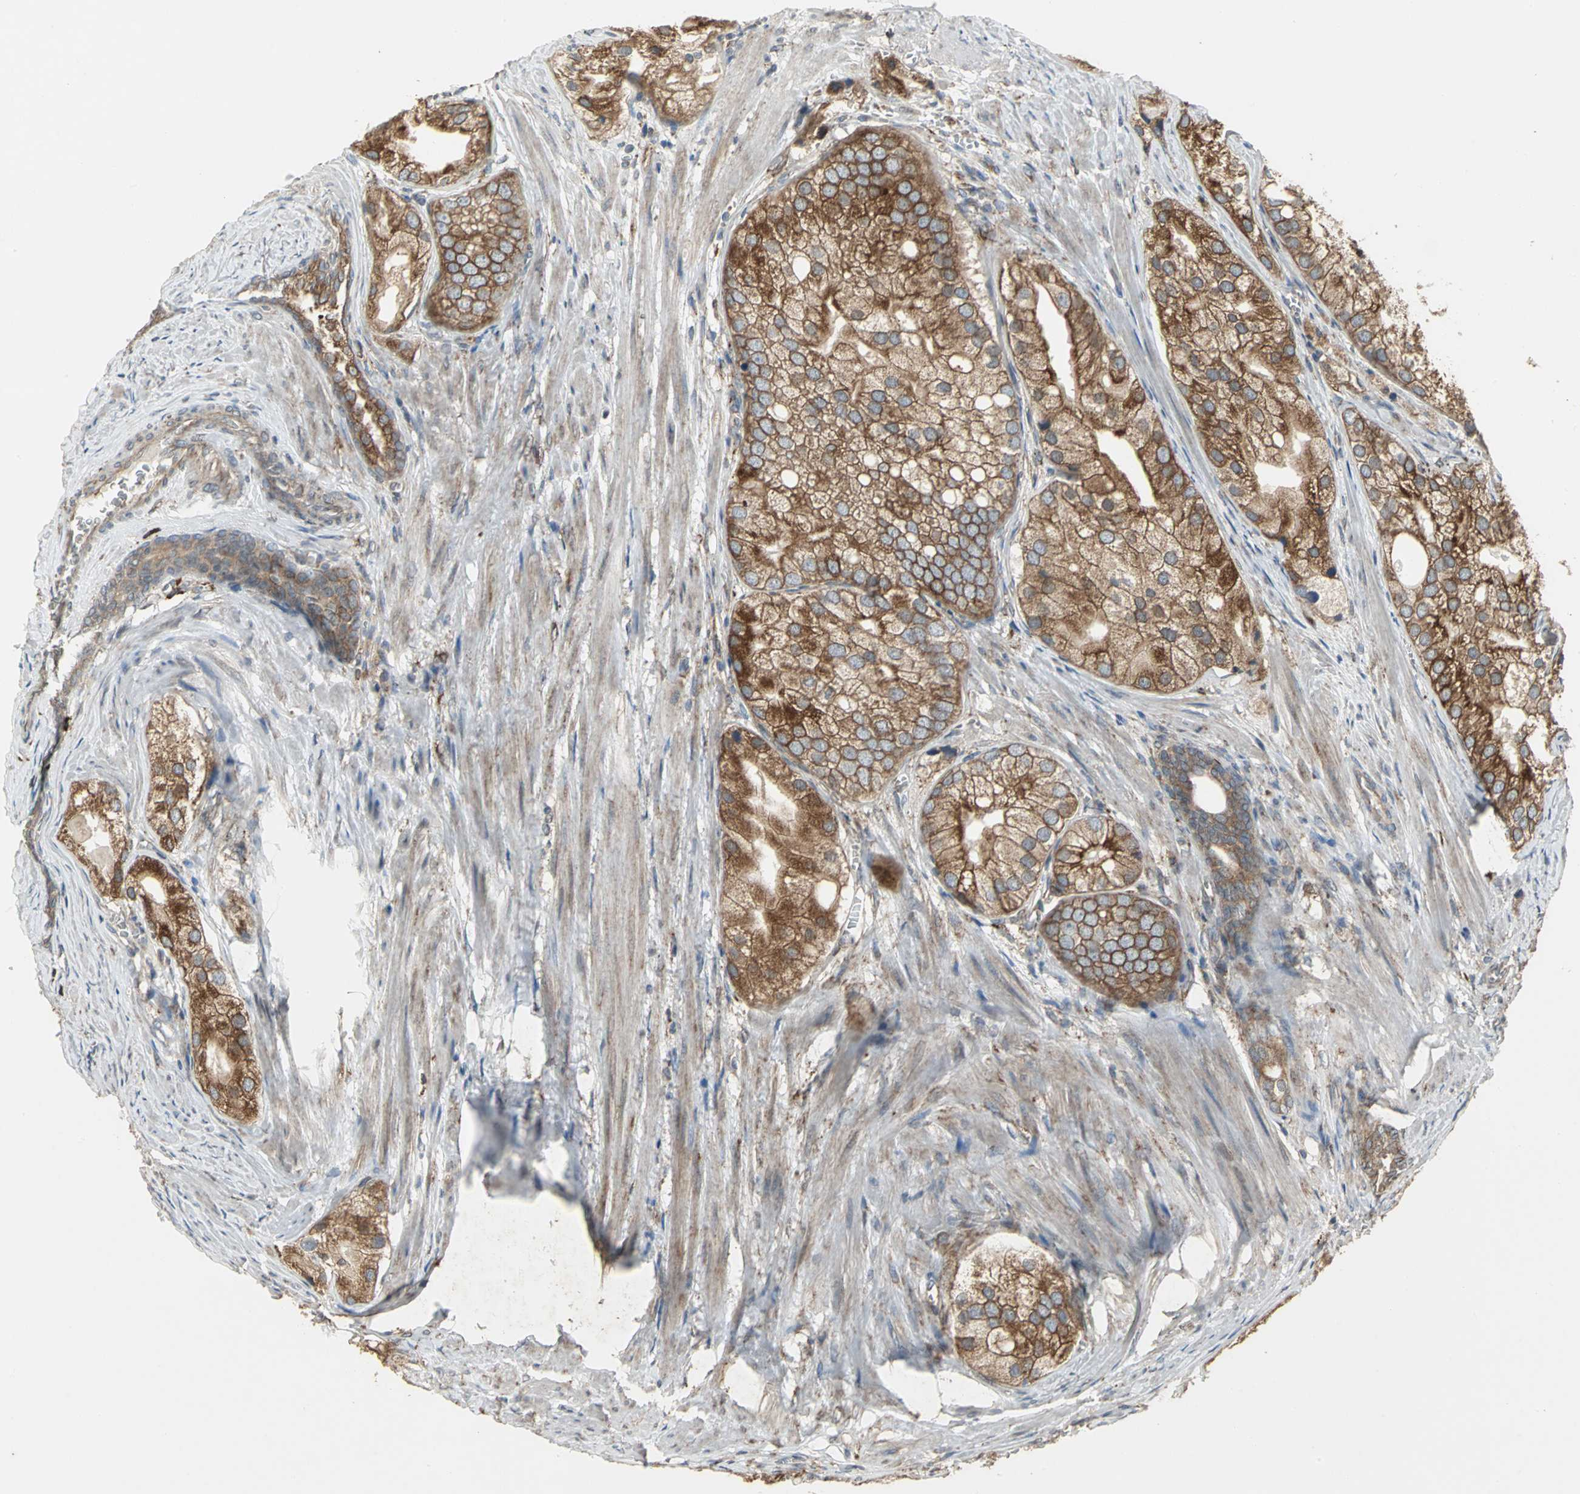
{"staining": {"intensity": "moderate", "quantity": ">75%", "location": "cytoplasmic/membranous"}, "tissue": "prostate cancer", "cell_type": "Tumor cells", "image_type": "cancer", "snomed": [{"axis": "morphology", "description": "Adenocarcinoma, Low grade"}, {"axis": "topography", "description": "Prostate"}], "caption": "Prostate low-grade adenocarcinoma stained with a protein marker displays moderate staining in tumor cells.", "gene": "SYVN1", "patient": {"sex": "male", "age": 69}}